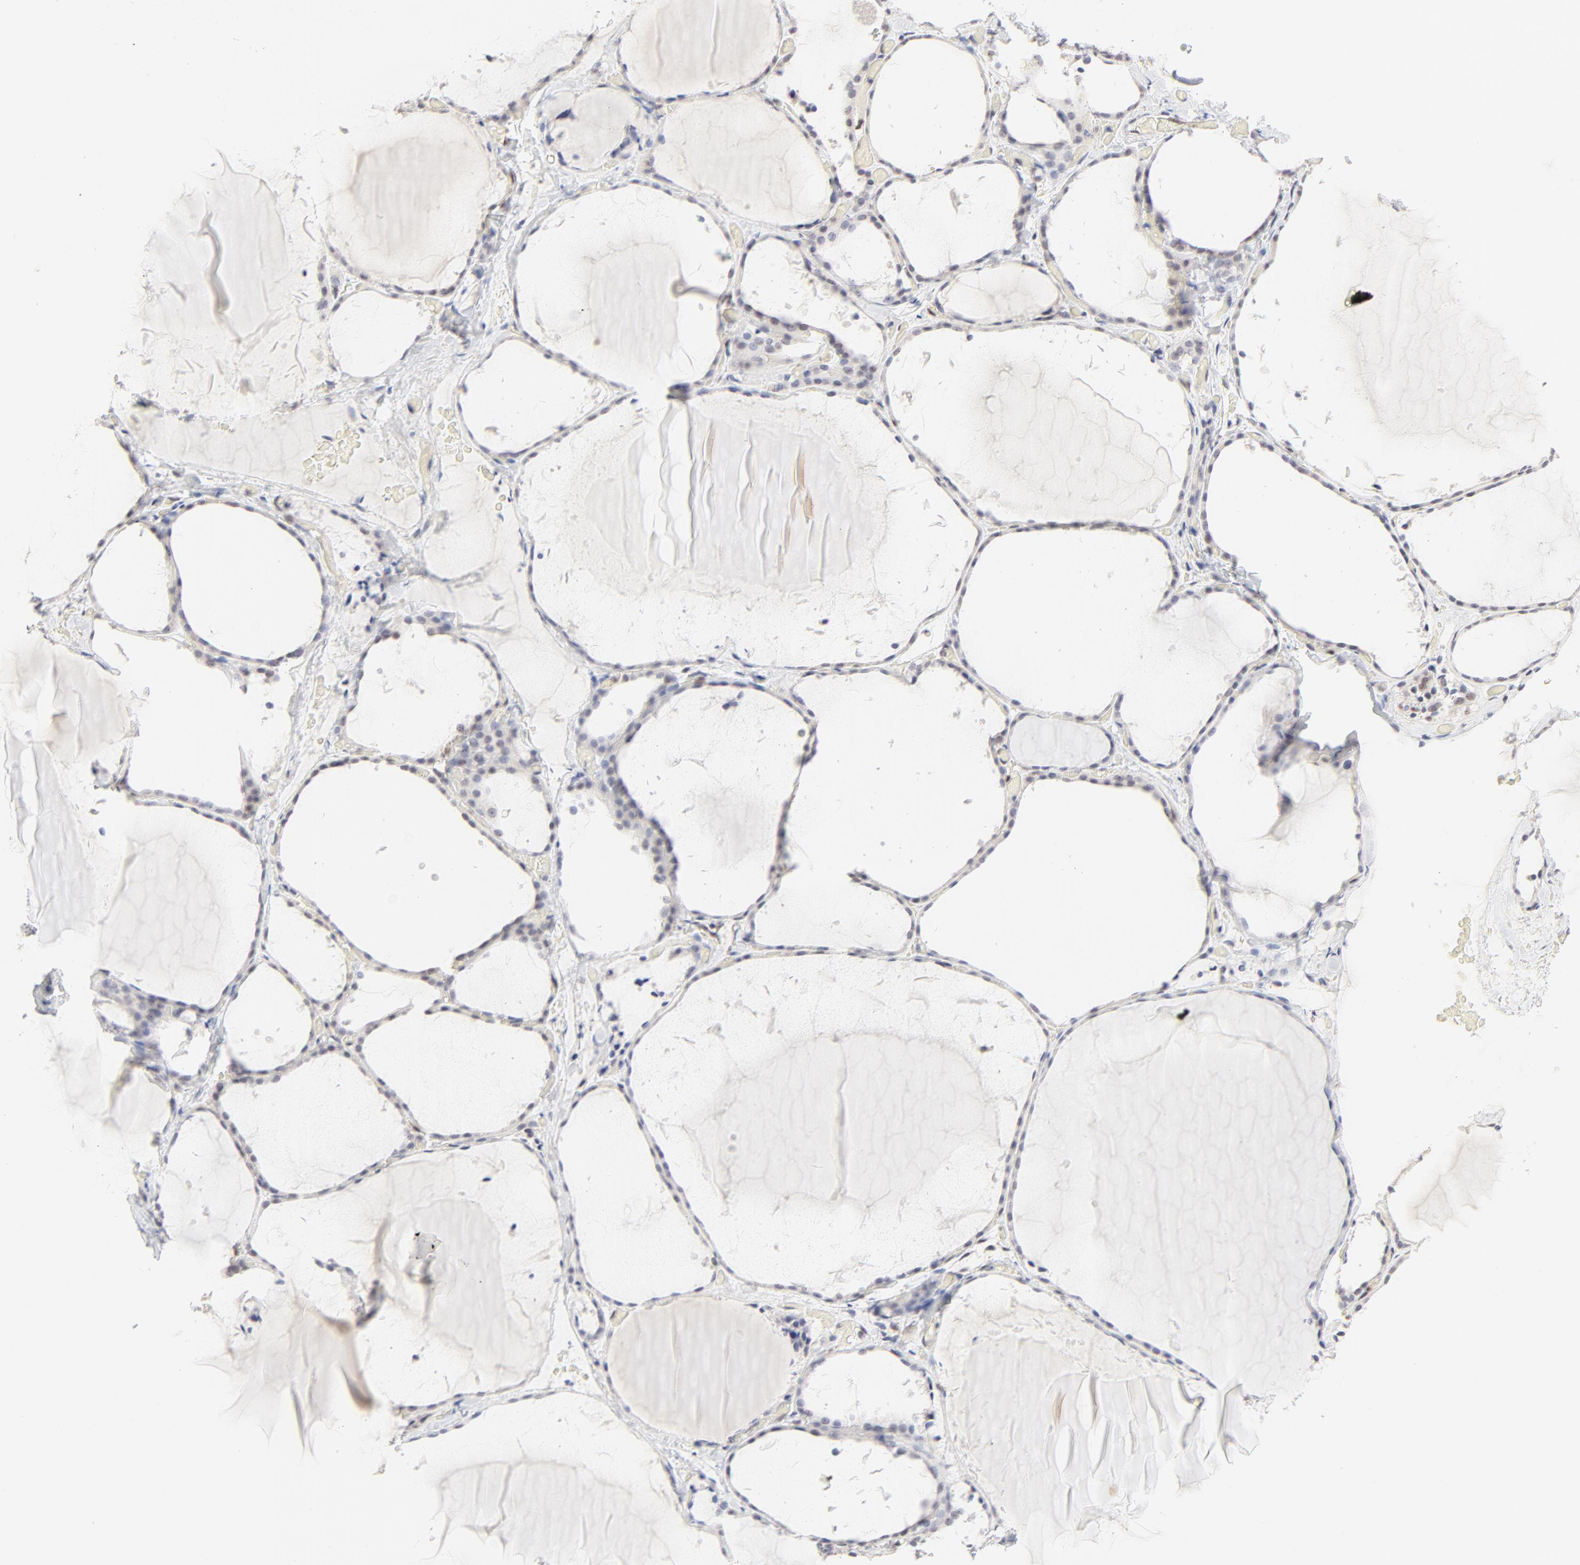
{"staining": {"intensity": "negative", "quantity": "none", "location": "none"}, "tissue": "thyroid gland", "cell_type": "Glandular cells", "image_type": "normal", "snomed": [{"axis": "morphology", "description": "Normal tissue, NOS"}, {"axis": "topography", "description": "Thyroid gland"}], "caption": "There is no significant expression in glandular cells of thyroid gland. (DAB immunohistochemistry visualized using brightfield microscopy, high magnification).", "gene": "NFIL3", "patient": {"sex": "female", "age": 22}}